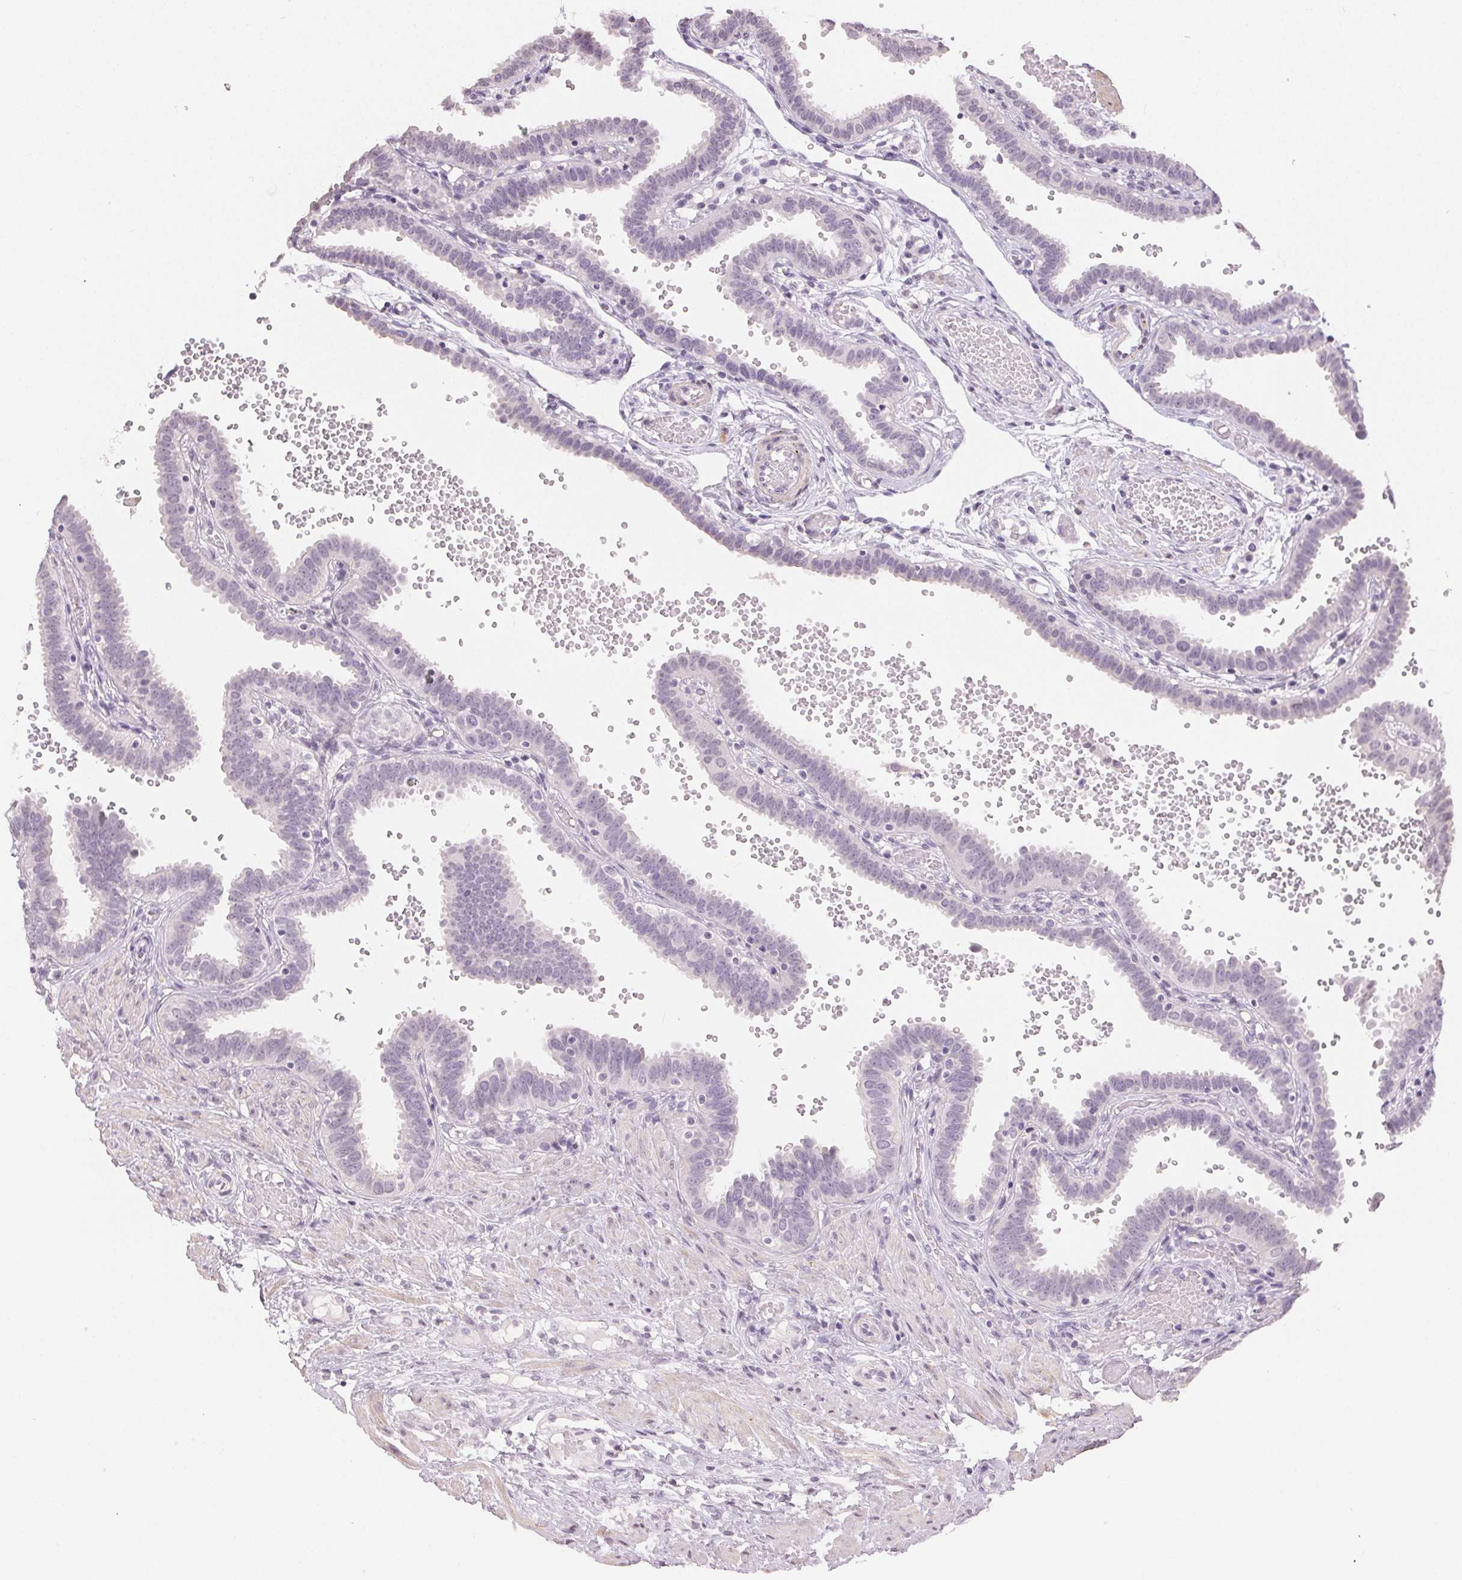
{"staining": {"intensity": "negative", "quantity": "none", "location": "none"}, "tissue": "fallopian tube", "cell_type": "Glandular cells", "image_type": "normal", "snomed": [{"axis": "morphology", "description": "Normal tissue, NOS"}, {"axis": "topography", "description": "Fallopian tube"}], "caption": "Fallopian tube stained for a protein using immunohistochemistry (IHC) demonstrates no positivity glandular cells.", "gene": "TMEM174", "patient": {"sex": "female", "age": 37}}